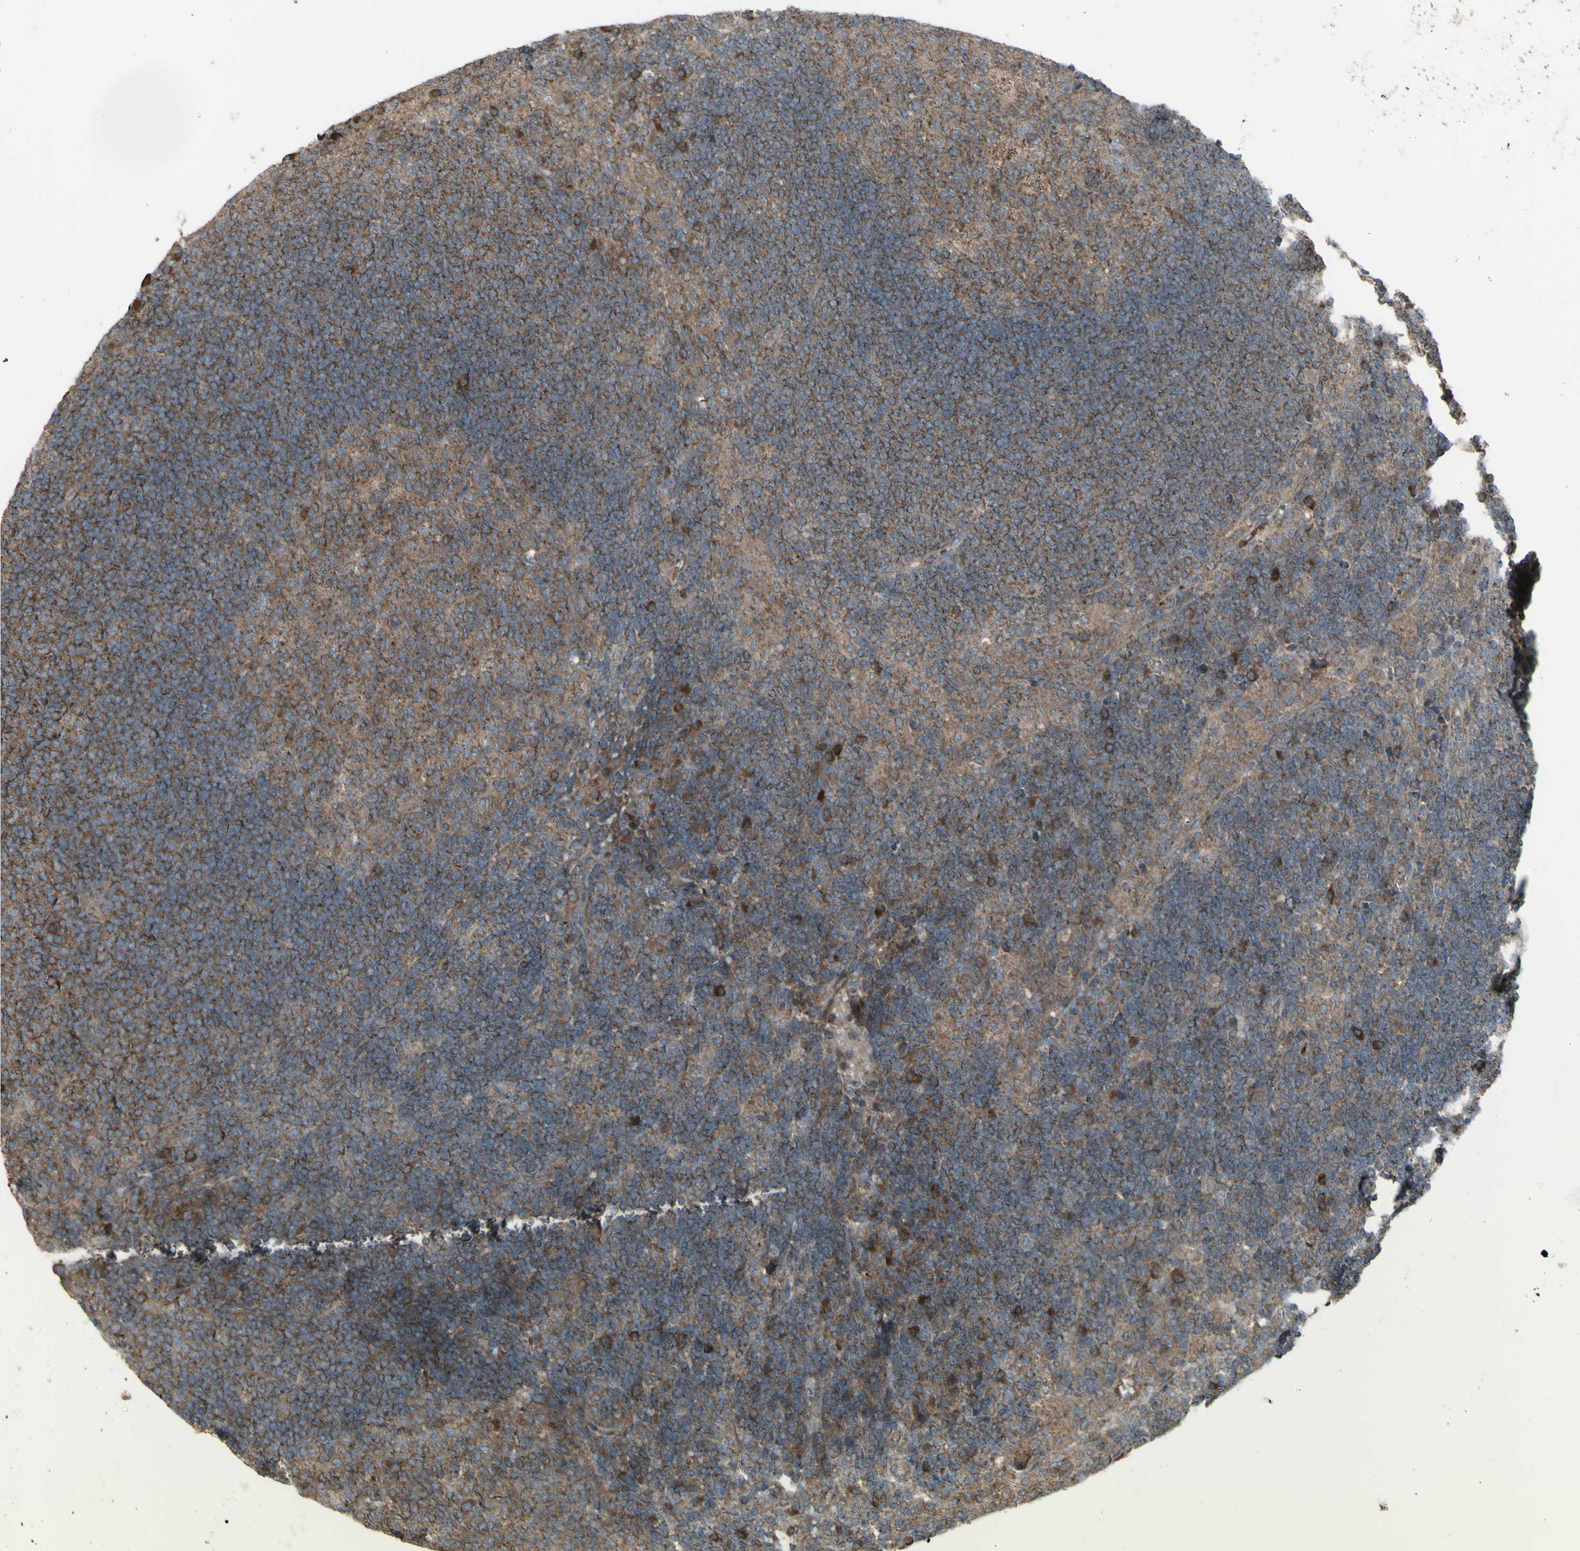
{"staining": {"intensity": "moderate", "quantity": "25%-75%", "location": "cytoplasmic/membranous"}, "tissue": "lymph node", "cell_type": "Germinal center cells", "image_type": "normal", "snomed": [{"axis": "morphology", "description": "Normal tissue, NOS"}, {"axis": "topography", "description": "Lymph node"}], "caption": "A brown stain labels moderate cytoplasmic/membranous staining of a protein in germinal center cells of unremarkable human lymph node.", "gene": "SHC1", "patient": {"sex": "female", "age": 53}}